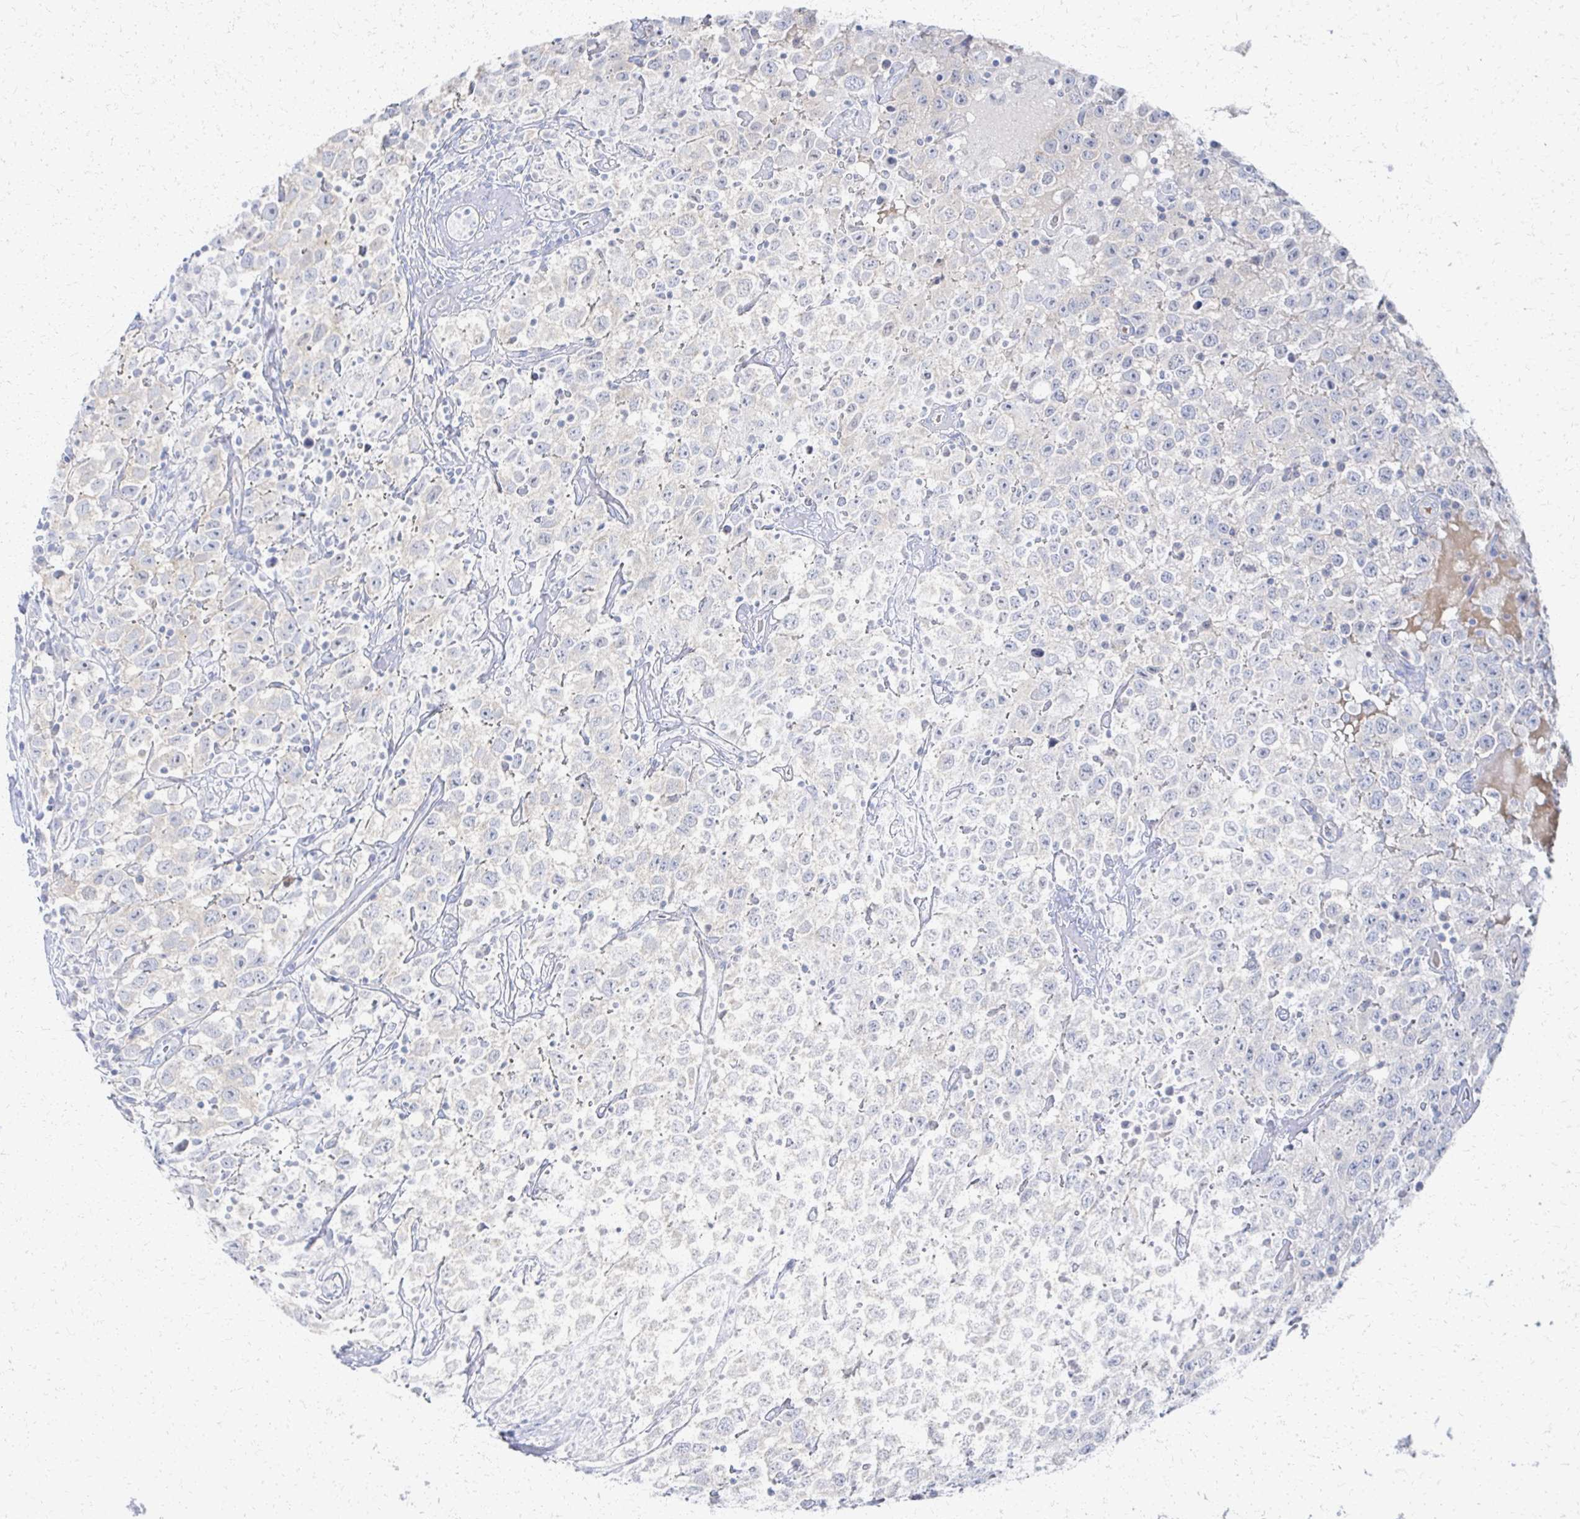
{"staining": {"intensity": "negative", "quantity": "none", "location": "none"}, "tissue": "testis cancer", "cell_type": "Tumor cells", "image_type": "cancer", "snomed": [{"axis": "morphology", "description": "Seminoma, NOS"}, {"axis": "topography", "description": "Testis"}], "caption": "A high-resolution photomicrograph shows IHC staining of testis seminoma, which shows no significant positivity in tumor cells. (Brightfield microscopy of DAB (3,3'-diaminobenzidine) immunohistochemistry (IHC) at high magnification).", "gene": "PRR20A", "patient": {"sex": "male", "age": 41}}